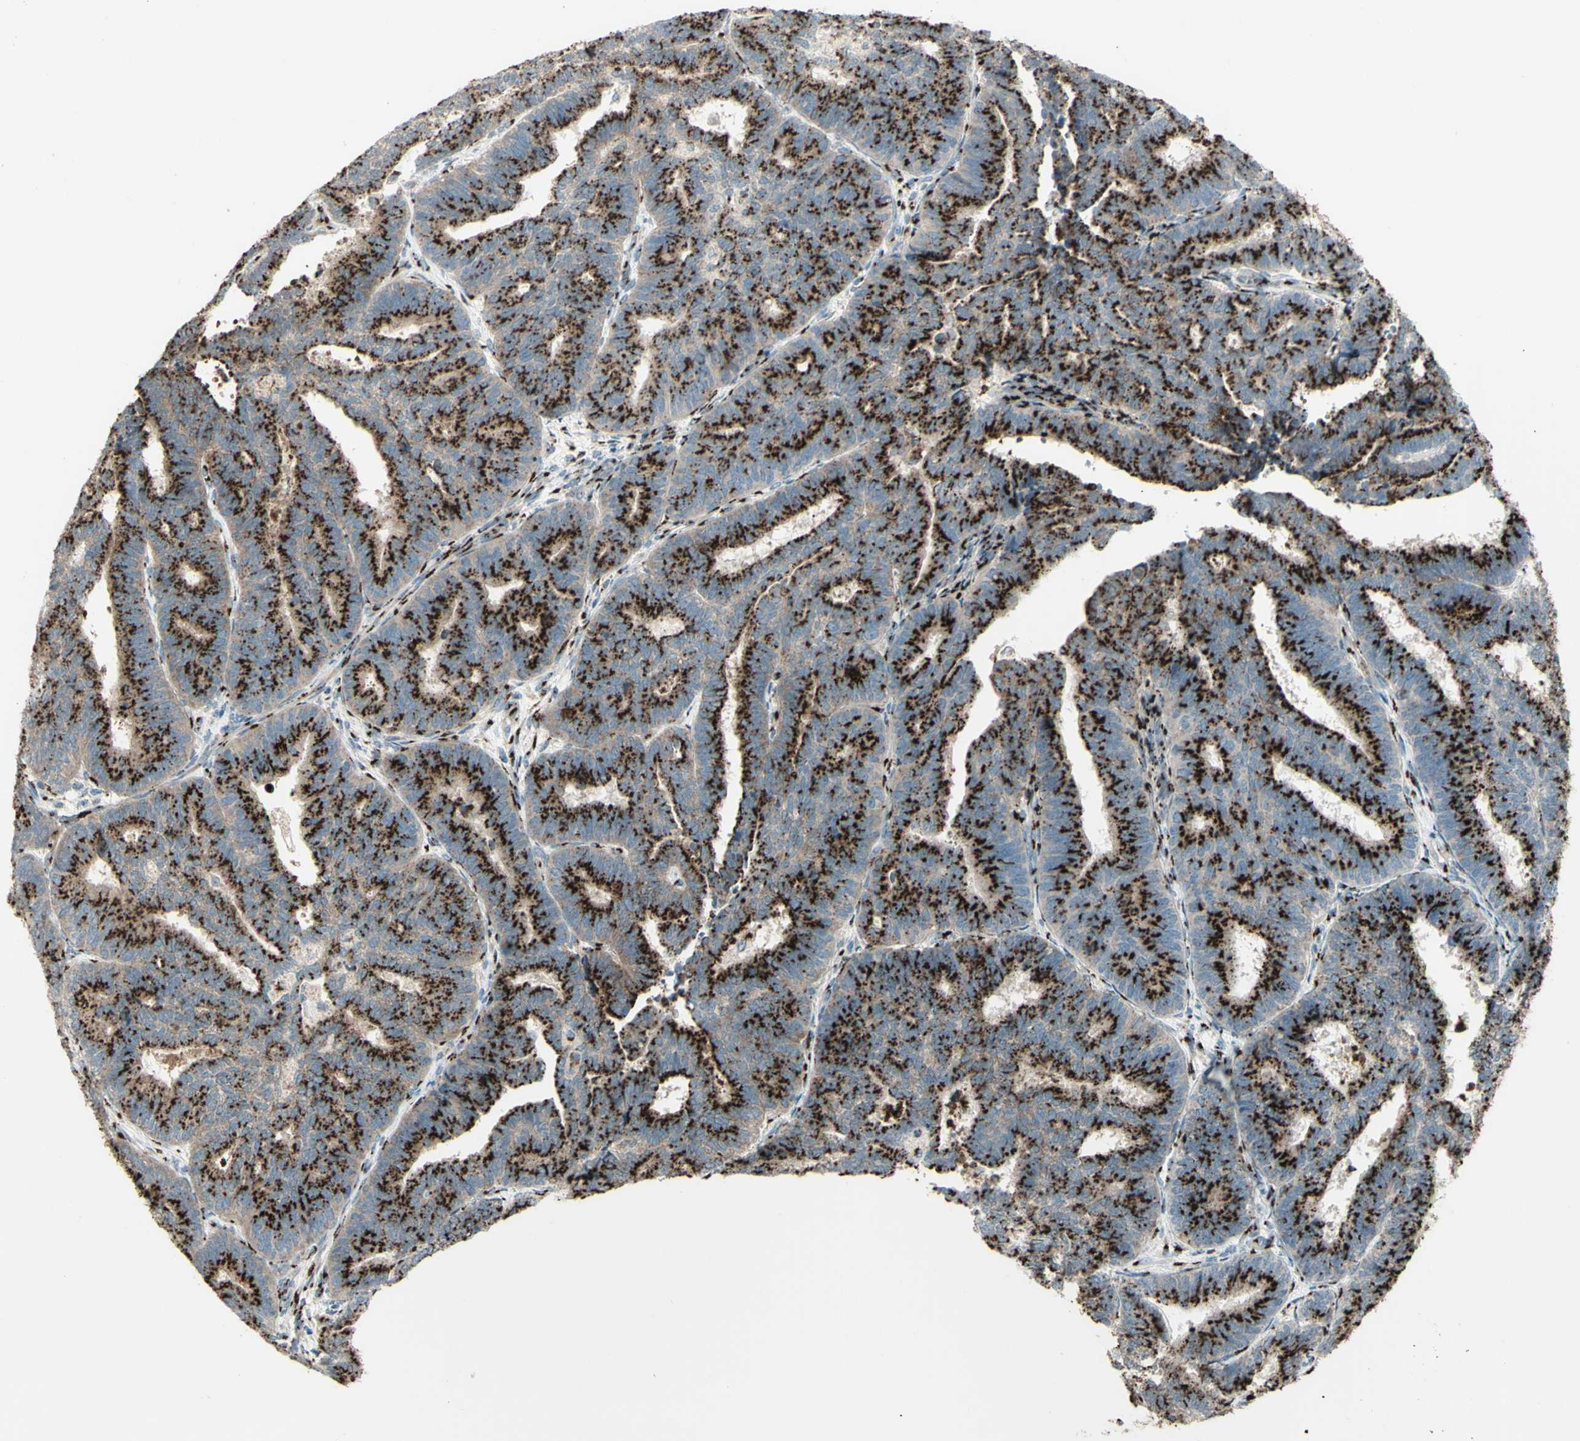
{"staining": {"intensity": "strong", "quantity": ">75%", "location": "cytoplasmic/membranous"}, "tissue": "endometrial cancer", "cell_type": "Tumor cells", "image_type": "cancer", "snomed": [{"axis": "morphology", "description": "Adenocarcinoma, NOS"}, {"axis": "topography", "description": "Endometrium"}], "caption": "This photomicrograph displays endometrial cancer stained with immunohistochemistry (IHC) to label a protein in brown. The cytoplasmic/membranous of tumor cells show strong positivity for the protein. Nuclei are counter-stained blue.", "gene": "BPNT2", "patient": {"sex": "female", "age": 70}}